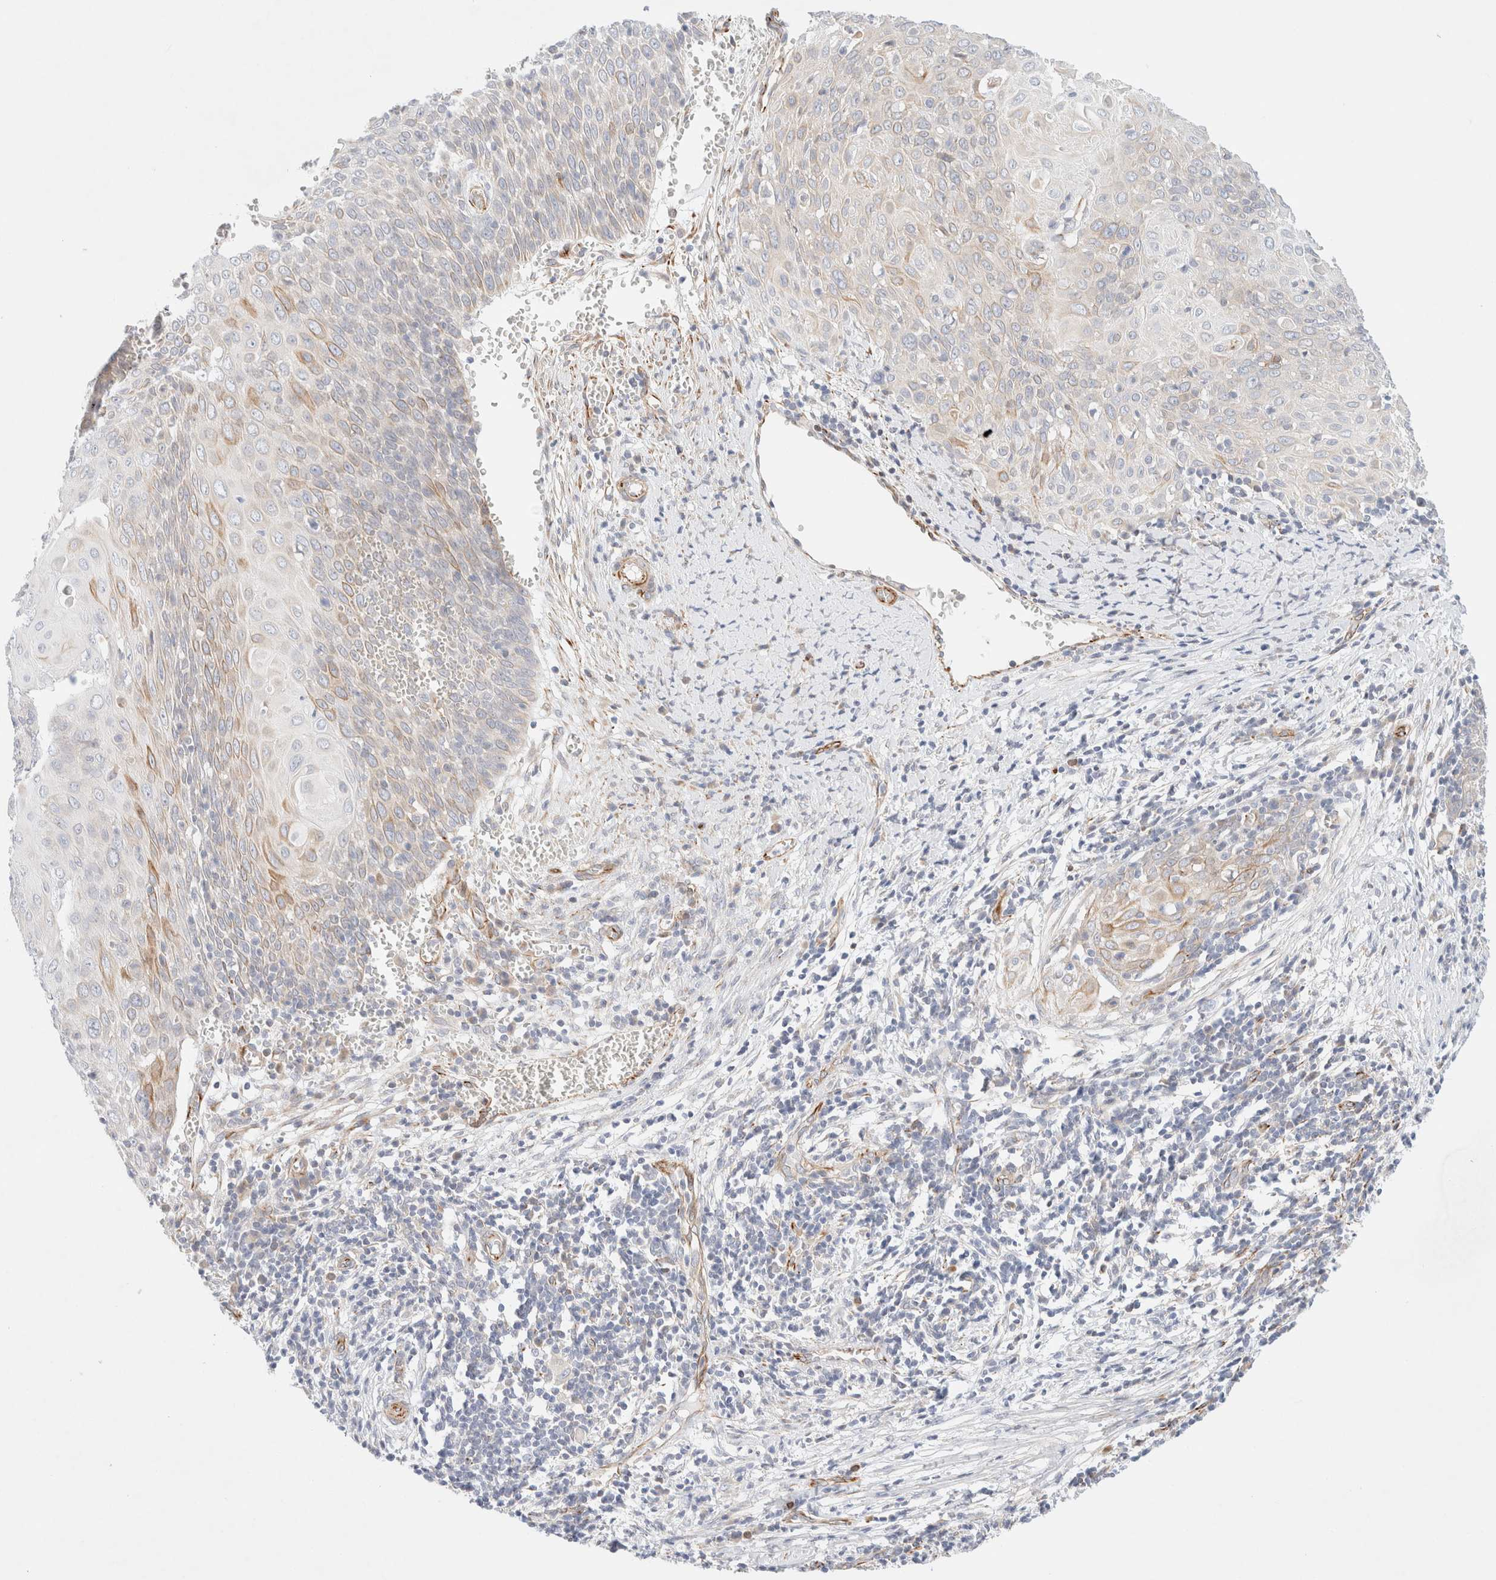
{"staining": {"intensity": "weak", "quantity": "<25%", "location": "cytoplasmic/membranous"}, "tissue": "cervical cancer", "cell_type": "Tumor cells", "image_type": "cancer", "snomed": [{"axis": "morphology", "description": "Squamous cell carcinoma, NOS"}, {"axis": "topography", "description": "Cervix"}], "caption": "An image of cervical cancer (squamous cell carcinoma) stained for a protein demonstrates no brown staining in tumor cells.", "gene": "SLC25A48", "patient": {"sex": "female", "age": 39}}